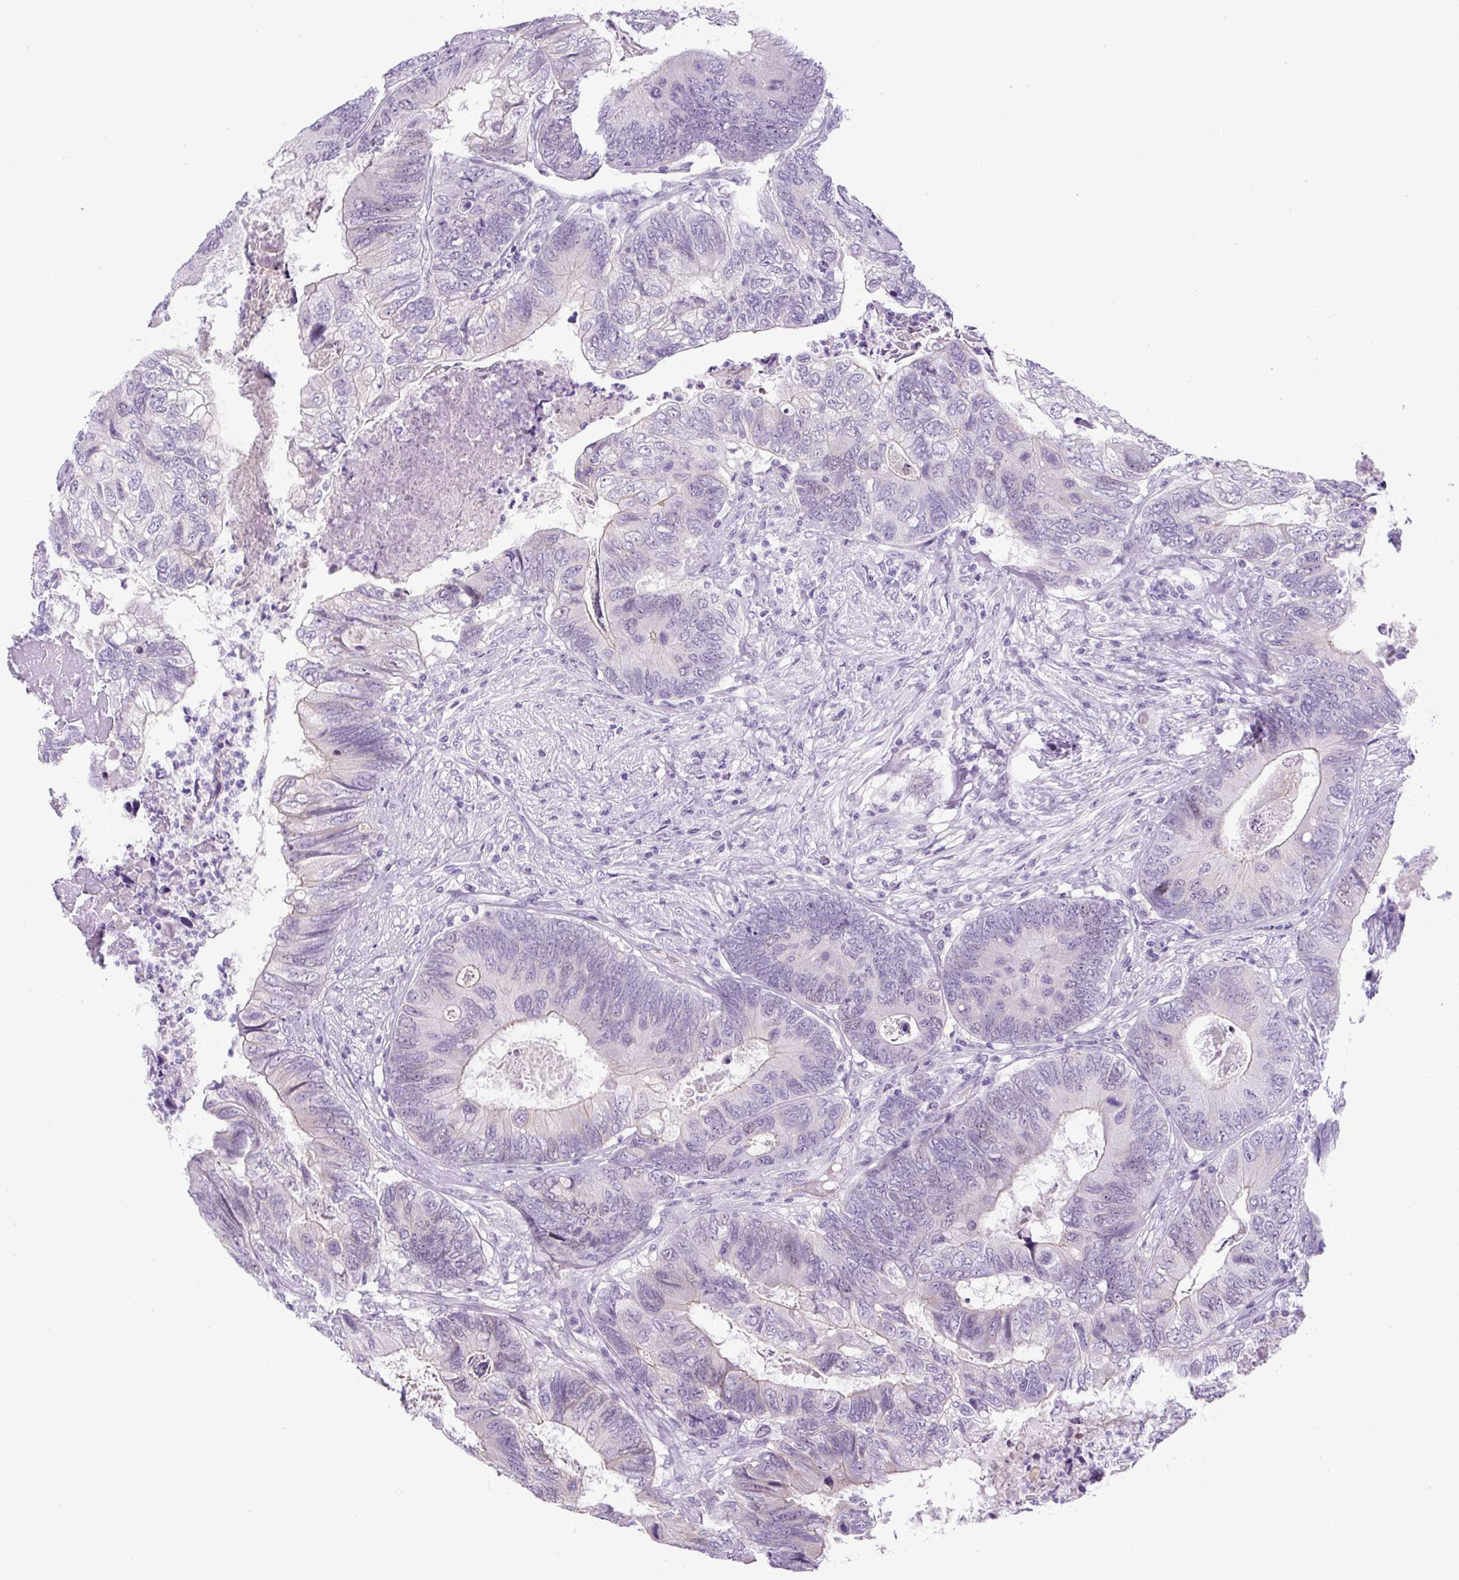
{"staining": {"intensity": "negative", "quantity": "none", "location": "none"}, "tissue": "colorectal cancer", "cell_type": "Tumor cells", "image_type": "cancer", "snomed": [{"axis": "morphology", "description": "Adenocarcinoma, NOS"}, {"axis": "topography", "description": "Colon"}], "caption": "The immunohistochemistry (IHC) micrograph has no significant expression in tumor cells of colorectal cancer tissue. (DAB (3,3'-diaminobenzidine) immunohistochemistry (IHC), high magnification).", "gene": "ADAMTS19", "patient": {"sex": "female", "age": 67}}